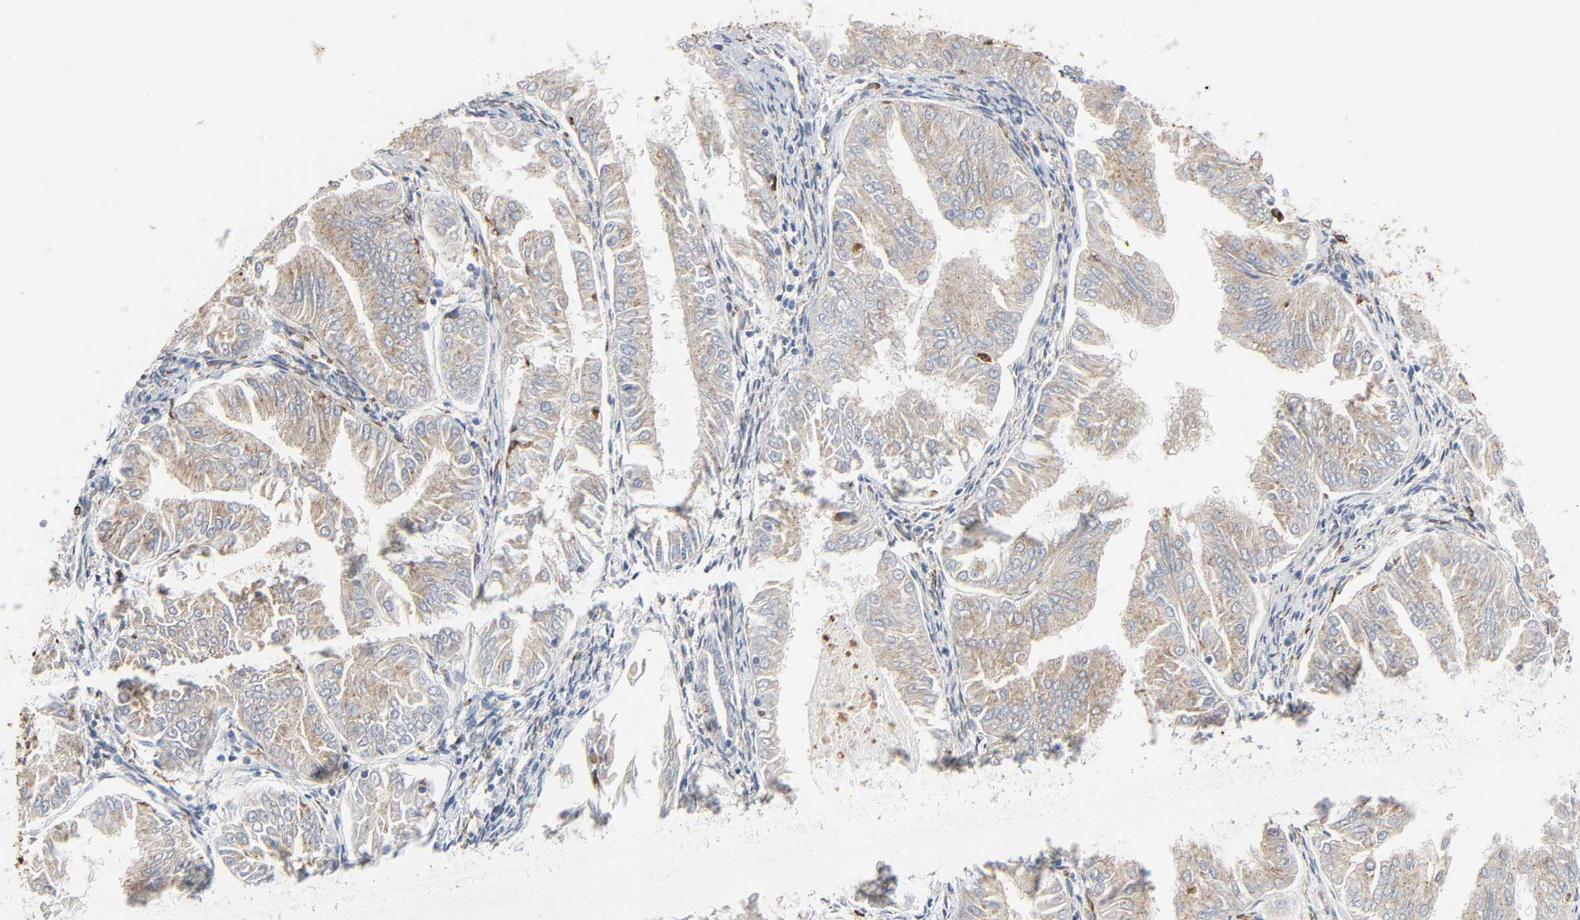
{"staining": {"intensity": "weak", "quantity": "25%-75%", "location": "cytoplasmic/membranous"}, "tissue": "endometrial cancer", "cell_type": "Tumor cells", "image_type": "cancer", "snomed": [{"axis": "morphology", "description": "Adenocarcinoma, NOS"}, {"axis": "topography", "description": "Endometrium"}], "caption": "The immunohistochemical stain labels weak cytoplasmic/membranous positivity in tumor cells of endometrial cancer tissue.", "gene": "PSAP", "patient": {"sex": "female", "age": 53}}